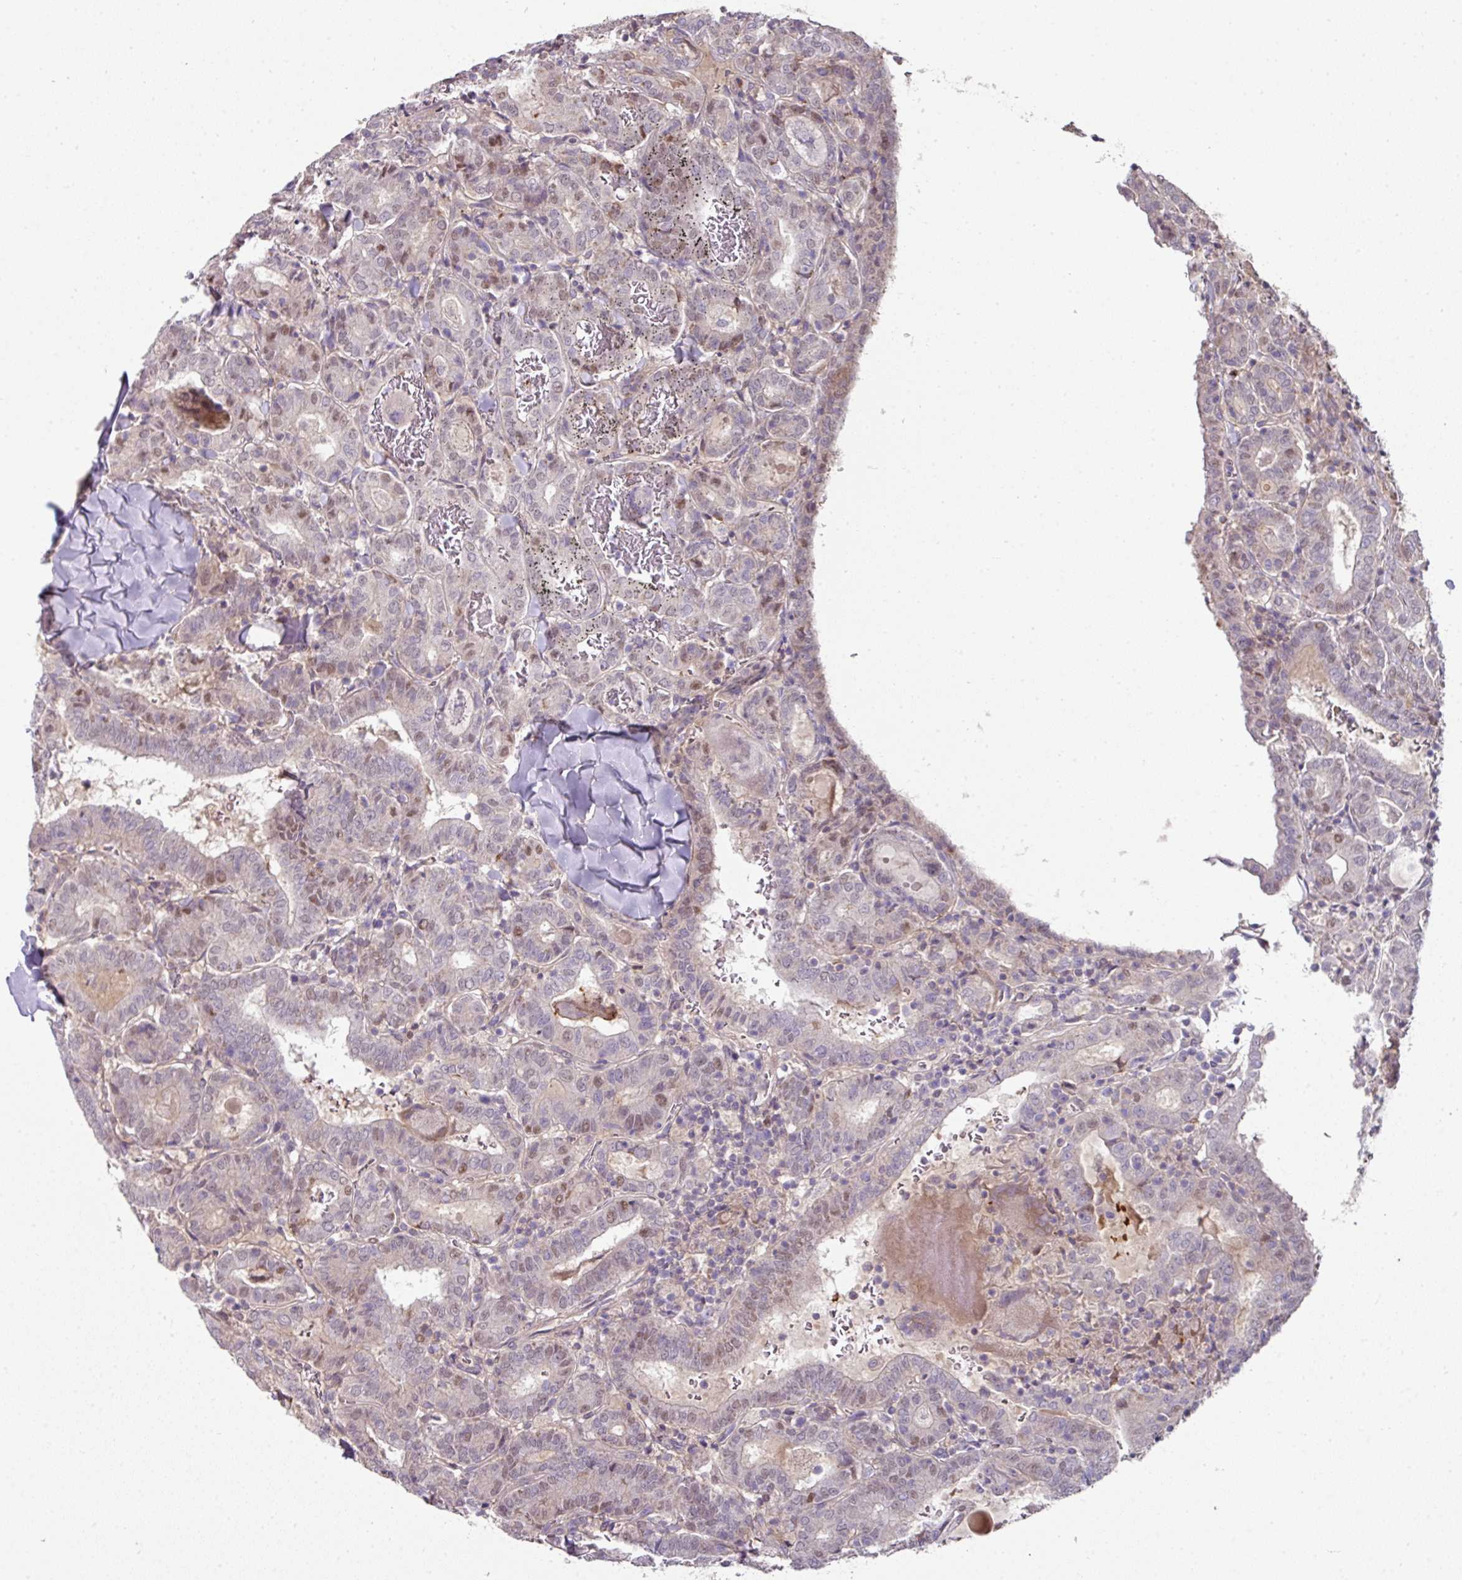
{"staining": {"intensity": "weak", "quantity": "<25%", "location": "nuclear"}, "tissue": "thyroid cancer", "cell_type": "Tumor cells", "image_type": "cancer", "snomed": [{"axis": "morphology", "description": "Papillary adenocarcinoma, NOS"}, {"axis": "topography", "description": "Thyroid gland"}], "caption": "This is an immunohistochemistry (IHC) histopathology image of thyroid cancer (papillary adenocarcinoma). There is no staining in tumor cells.", "gene": "ANKRD18A", "patient": {"sex": "female", "age": 72}}